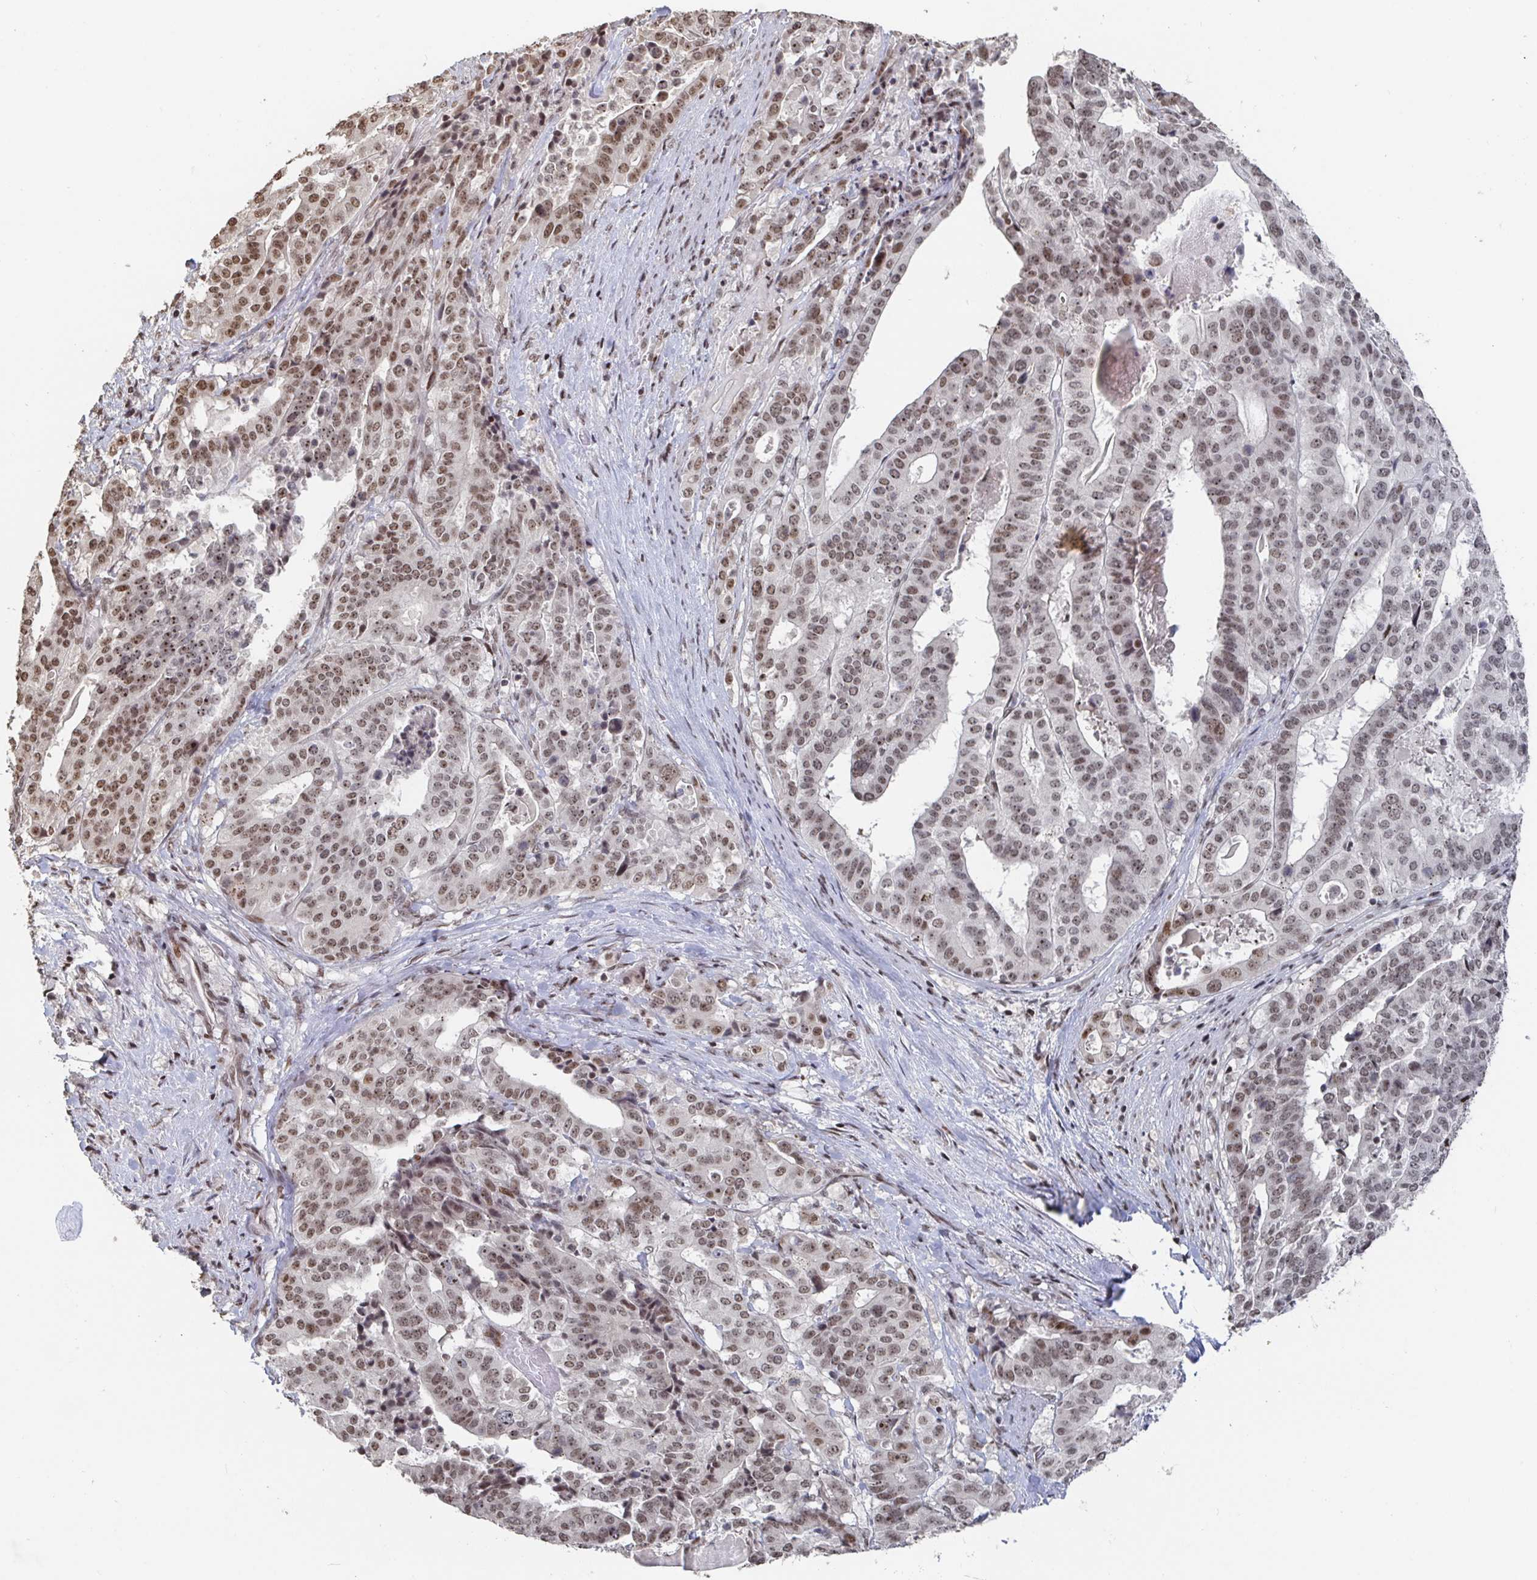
{"staining": {"intensity": "moderate", "quantity": ">75%", "location": "nuclear"}, "tissue": "stomach cancer", "cell_type": "Tumor cells", "image_type": "cancer", "snomed": [{"axis": "morphology", "description": "Adenocarcinoma, NOS"}, {"axis": "topography", "description": "Stomach"}], "caption": "Stomach cancer was stained to show a protein in brown. There is medium levels of moderate nuclear expression in approximately >75% of tumor cells.", "gene": "ZDHHC12", "patient": {"sex": "male", "age": 48}}